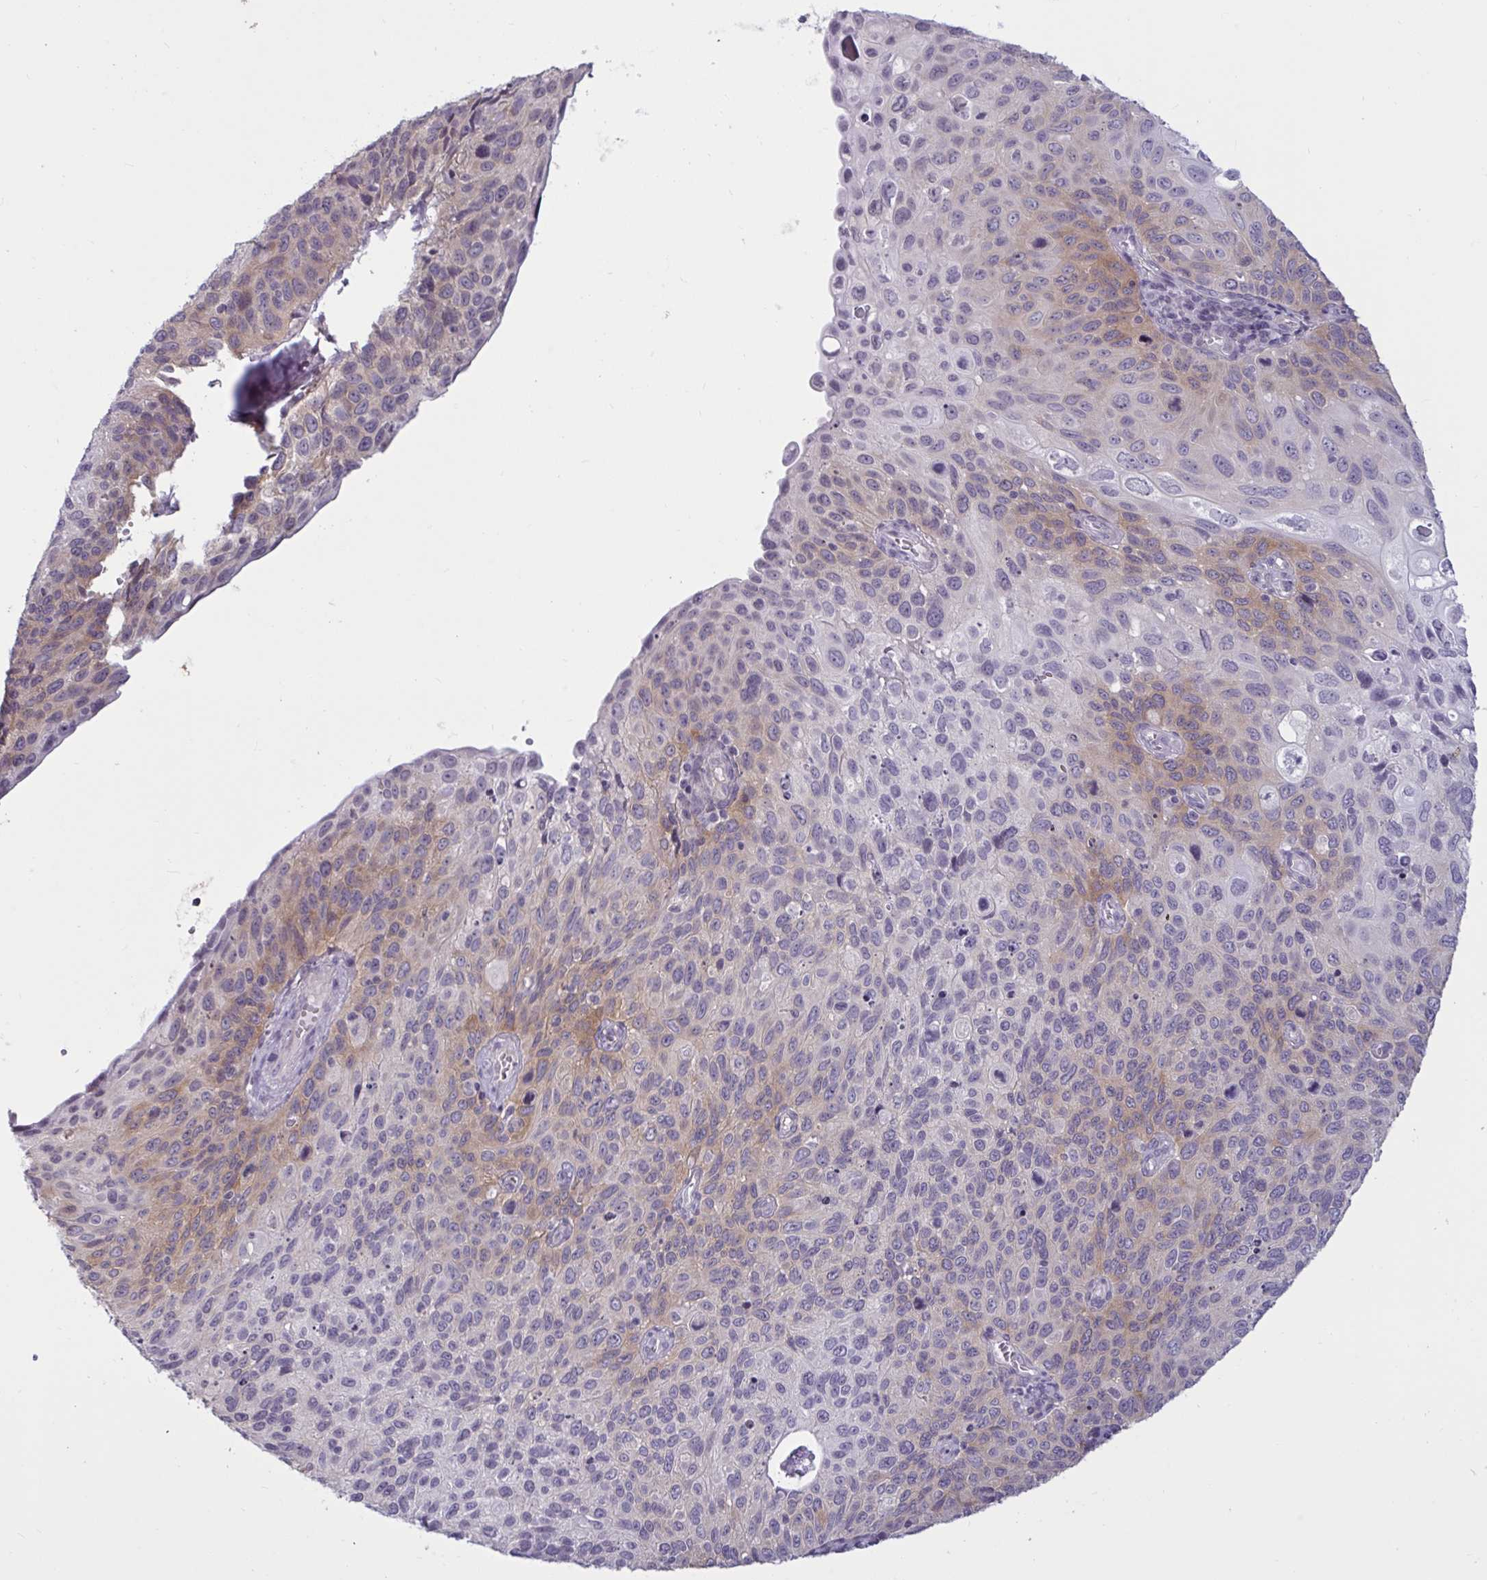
{"staining": {"intensity": "weak", "quantity": "25%-75%", "location": "cytoplasmic/membranous"}, "tissue": "cervical cancer", "cell_type": "Tumor cells", "image_type": "cancer", "snomed": [{"axis": "morphology", "description": "Squamous cell carcinoma, NOS"}, {"axis": "topography", "description": "Cervix"}], "caption": "IHC of human squamous cell carcinoma (cervical) shows low levels of weak cytoplasmic/membranous positivity in about 25%-75% of tumor cells.", "gene": "TBC1D4", "patient": {"sex": "female", "age": 70}}